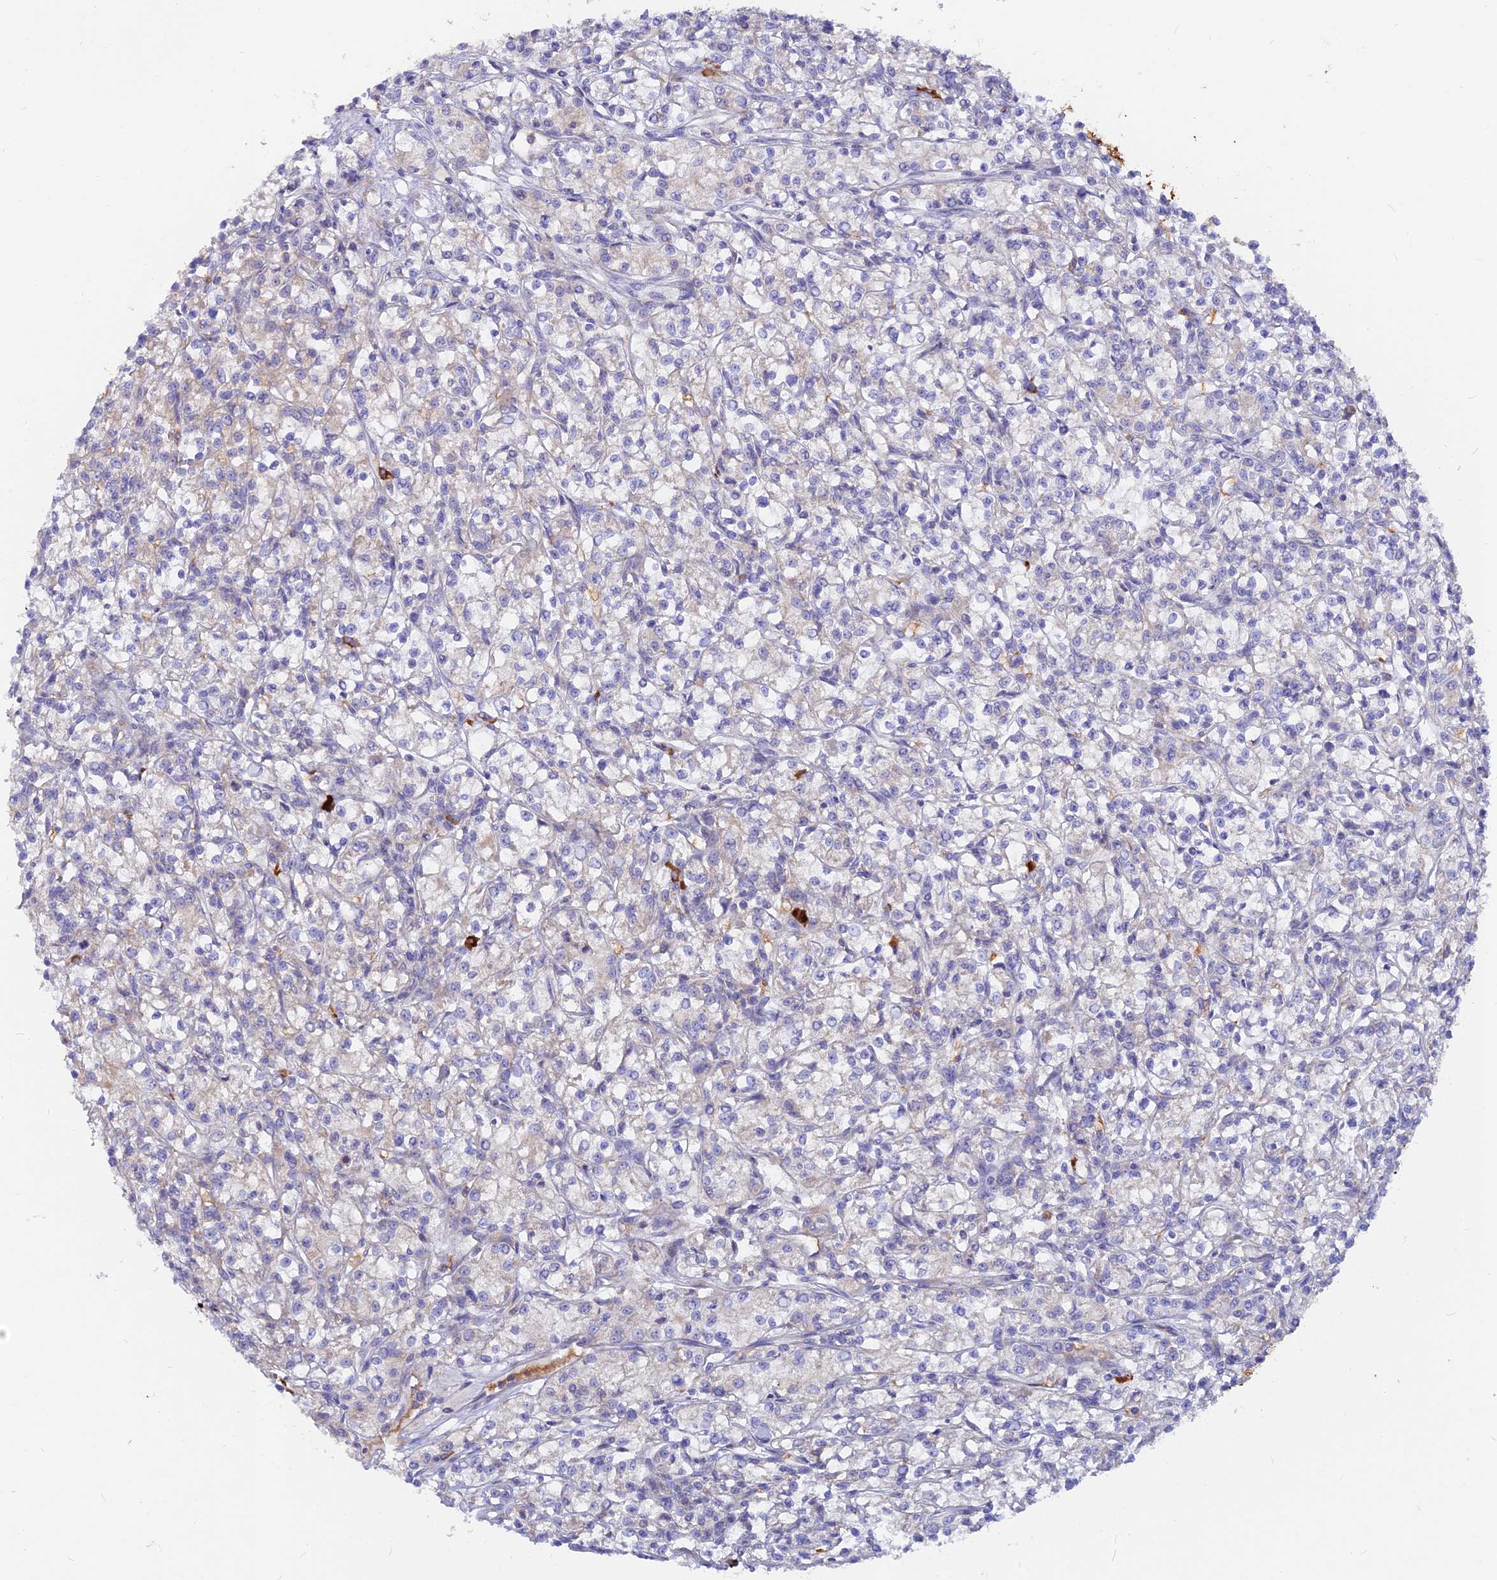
{"staining": {"intensity": "negative", "quantity": "none", "location": "none"}, "tissue": "renal cancer", "cell_type": "Tumor cells", "image_type": "cancer", "snomed": [{"axis": "morphology", "description": "Adenocarcinoma, NOS"}, {"axis": "topography", "description": "Kidney"}], "caption": "Tumor cells are negative for brown protein staining in renal cancer.", "gene": "DENND2D", "patient": {"sex": "female", "age": 59}}